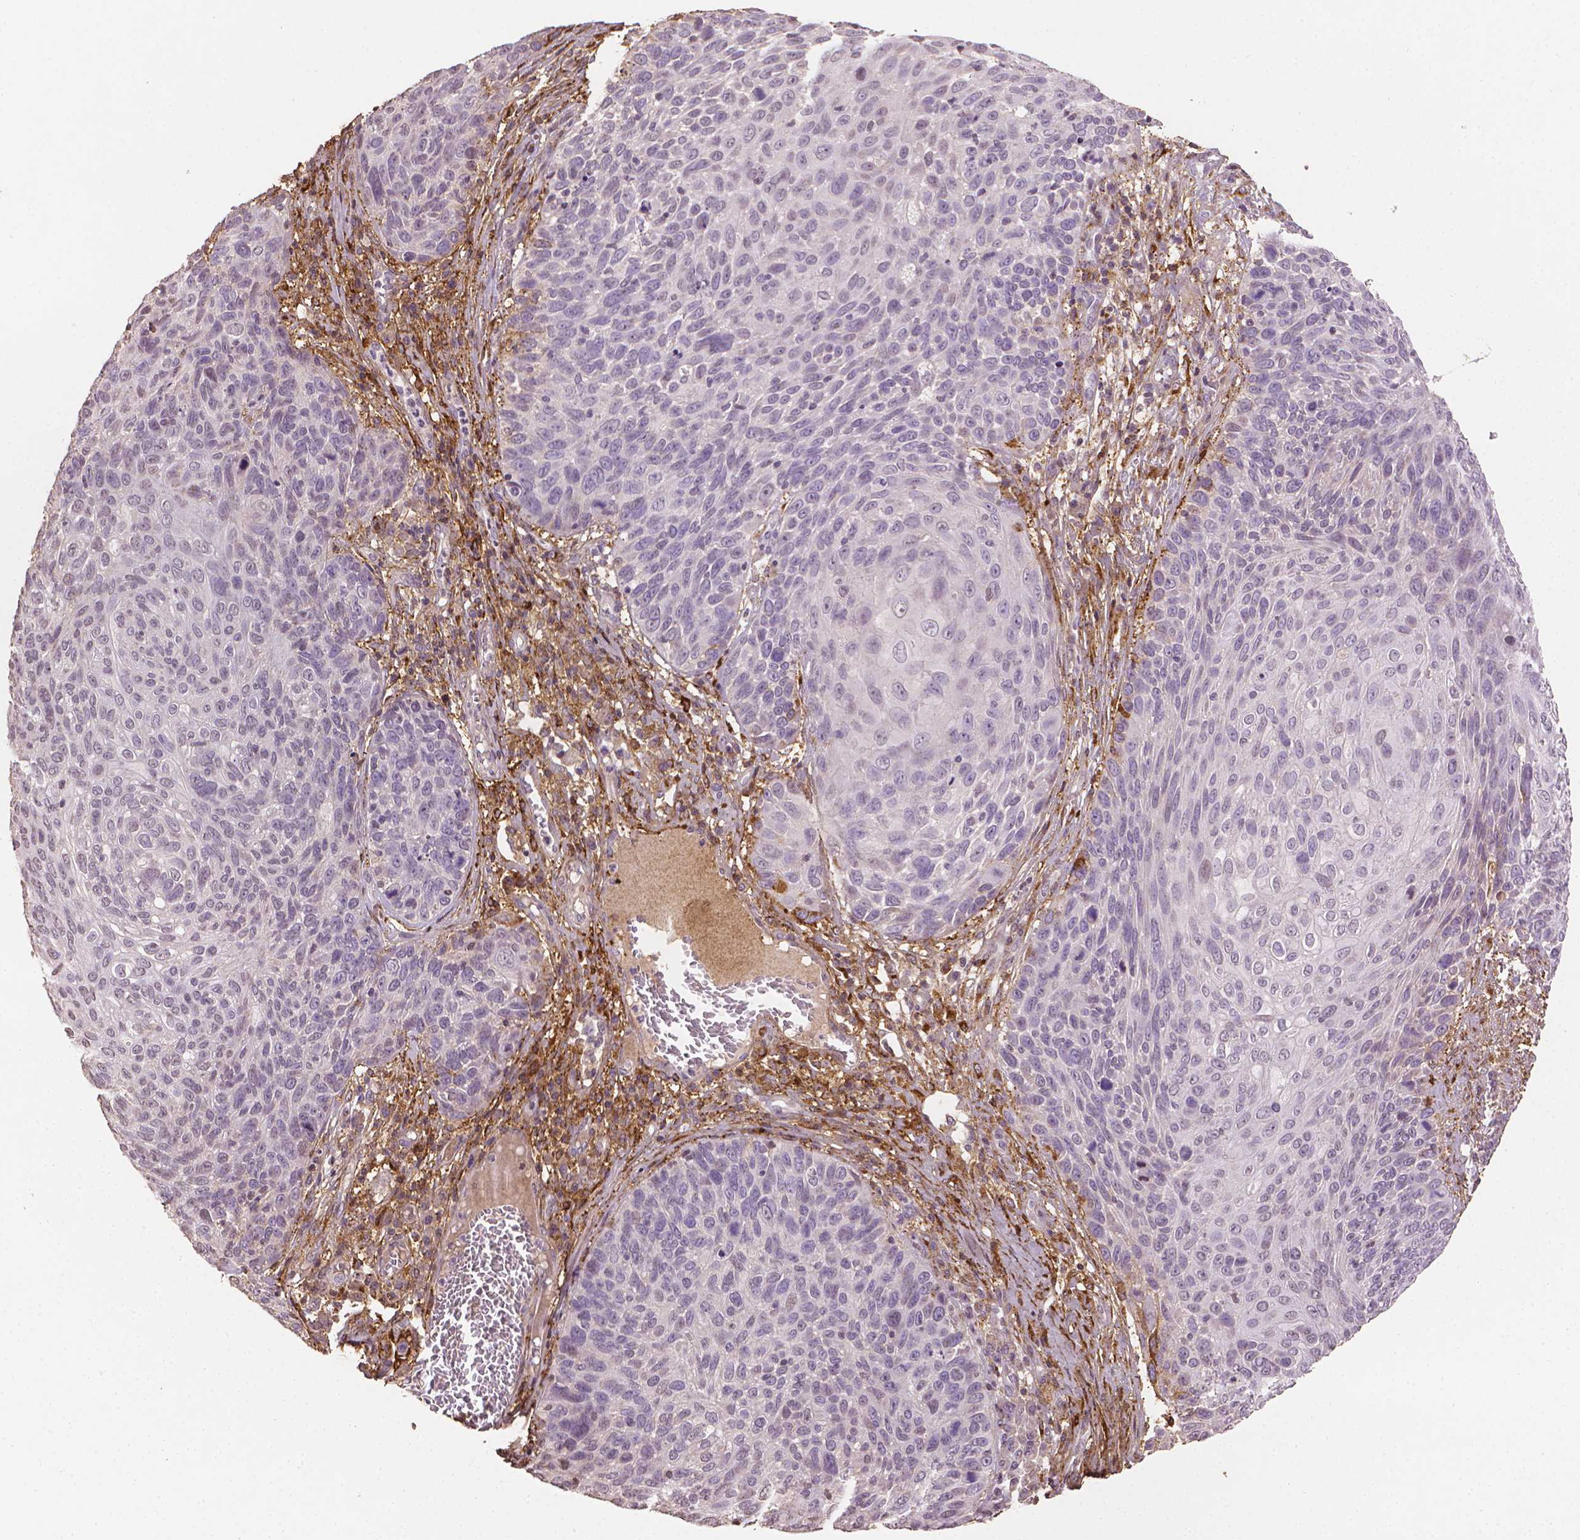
{"staining": {"intensity": "negative", "quantity": "none", "location": "none"}, "tissue": "skin cancer", "cell_type": "Tumor cells", "image_type": "cancer", "snomed": [{"axis": "morphology", "description": "Squamous cell carcinoma, NOS"}, {"axis": "topography", "description": "Skin"}], "caption": "An immunohistochemistry (IHC) micrograph of skin squamous cell carcinoma is shown. There is no staining in tumor cells of skin squamous cell carcinoma.", "gene": "DCN", "patient": {"sex": "male", "age": 92}}